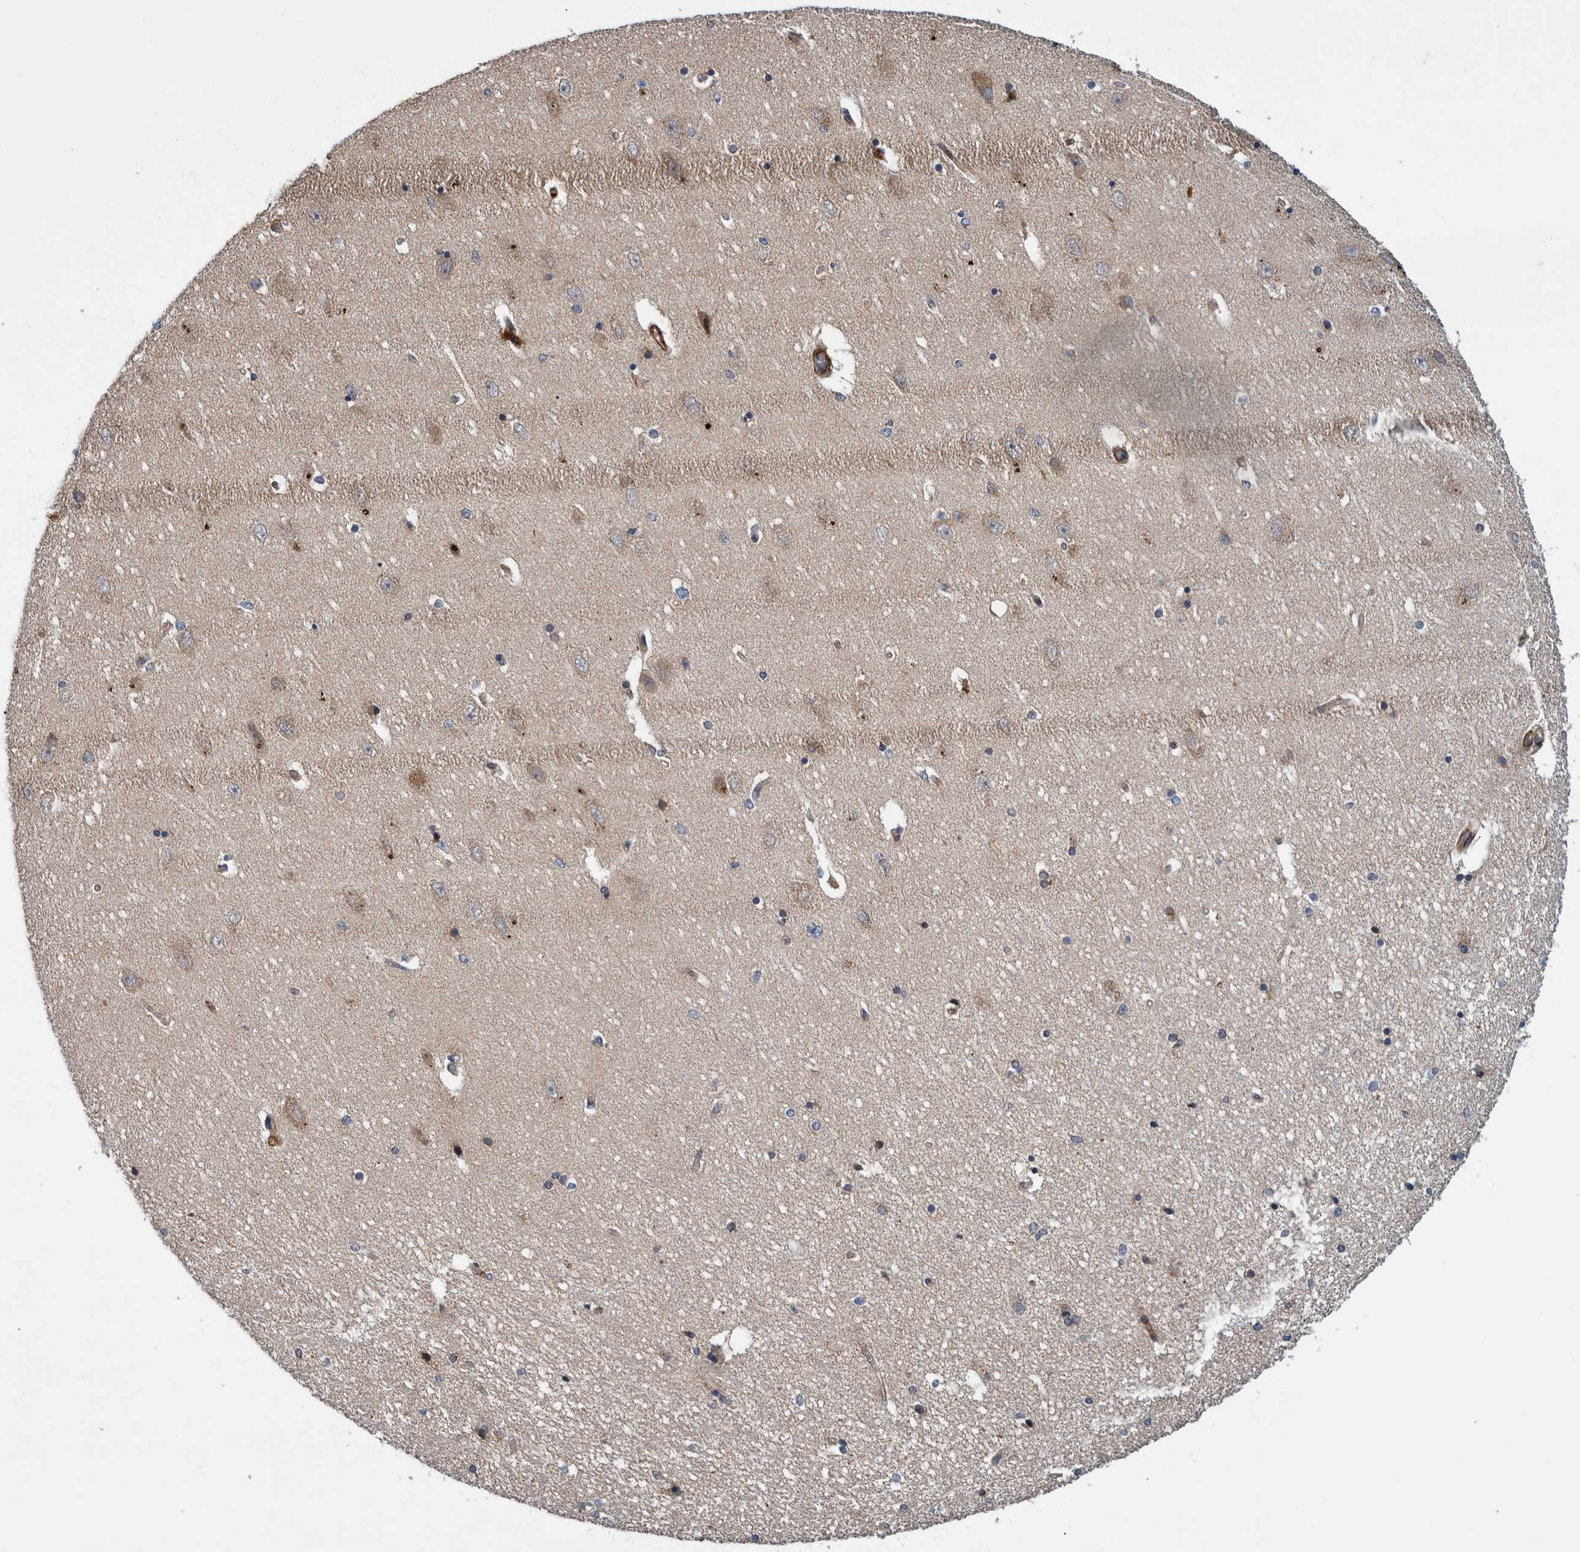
{"staining": {"intensity": "weak", "quantity": "25%-75%", "location": "cytoplasmic/membranous"}, "tissue": "hippocampus", "cell_type": "Glial cells", "image_type": "normal", "snomed": [{"axis": "morphology", "description": "Normal tissue, NOS"}, {"axis": "topography", "description": "Hippocampus"}], "caption": "IHC photomicrograph of unremarkable hippocampus: hippocampus stained using immunohistochemistry (IHC) shows low levels of weak protein expression localized specifically in the cytoplasmic/membranous of glial cells, appearing as a cytoplasmic/membranous brown color.", "gene": "GRPEL2", "patient": {"sex": "female", "age": 54}}